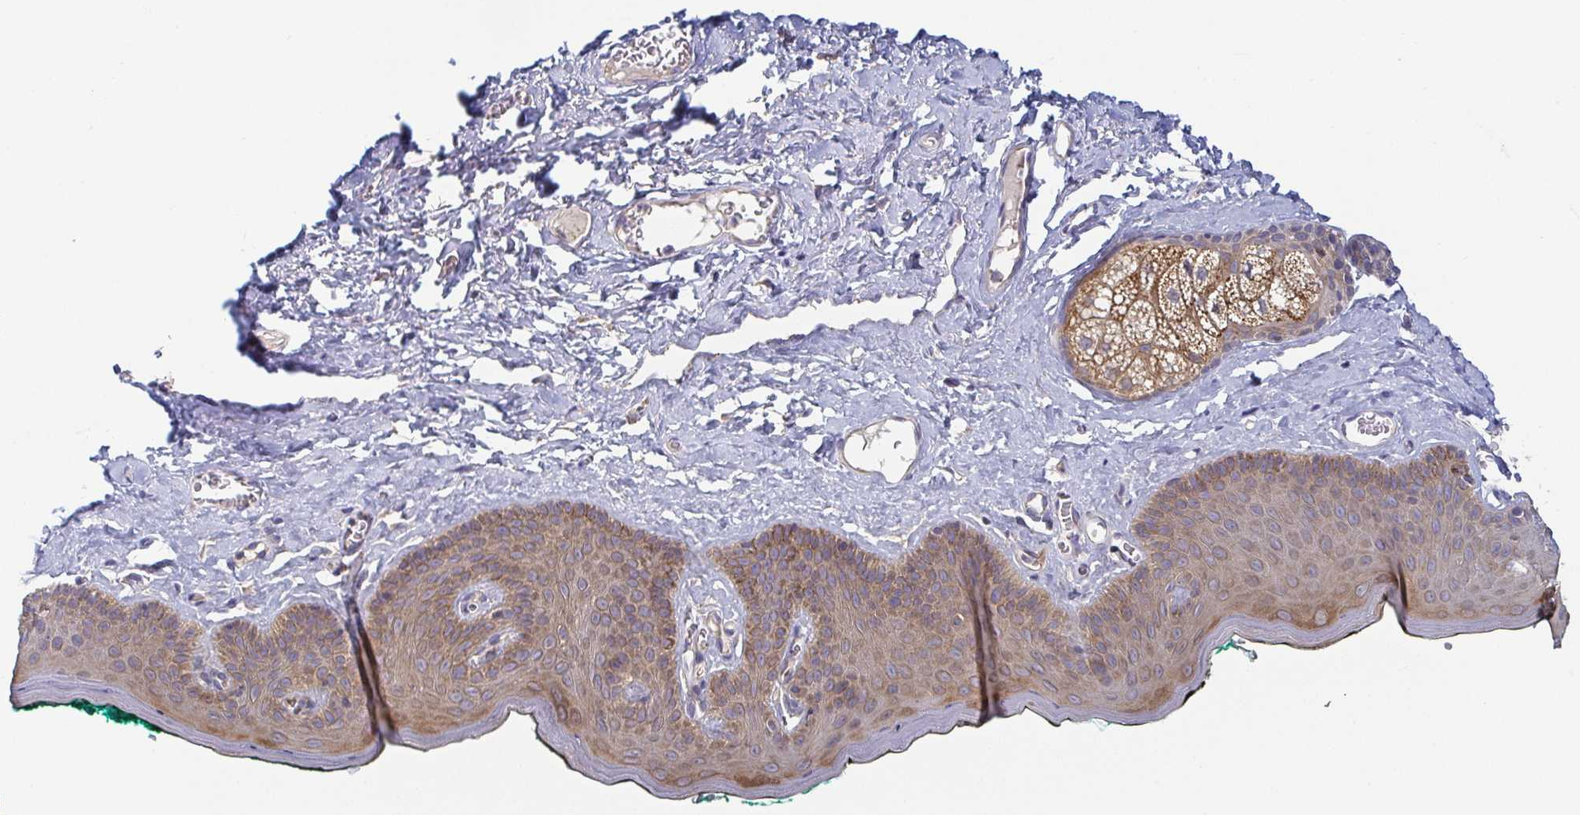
{"staining": {"intensity": "moderate", "quantity": "25%-75%", "location": "cytoplasmic/membranous"}, "tissue": "skin", "cell_type": "Epidermal cells", "image_type": "normal", "snomed": [{"axis": "morphology", "description": "Normal tissue, NOS"}, {"axis": "topography", "description": "Vulva"}, {"axis": "topography", "description": "Peripheral nerve tissue"}], "caption": "A brown stain highlights moderate cytoplasmic/membranous staining of a protein in epidermal cells of unremarkable human skin.", "gene": "TUFT1", "patient": {"sex": "female", "age": 66}}